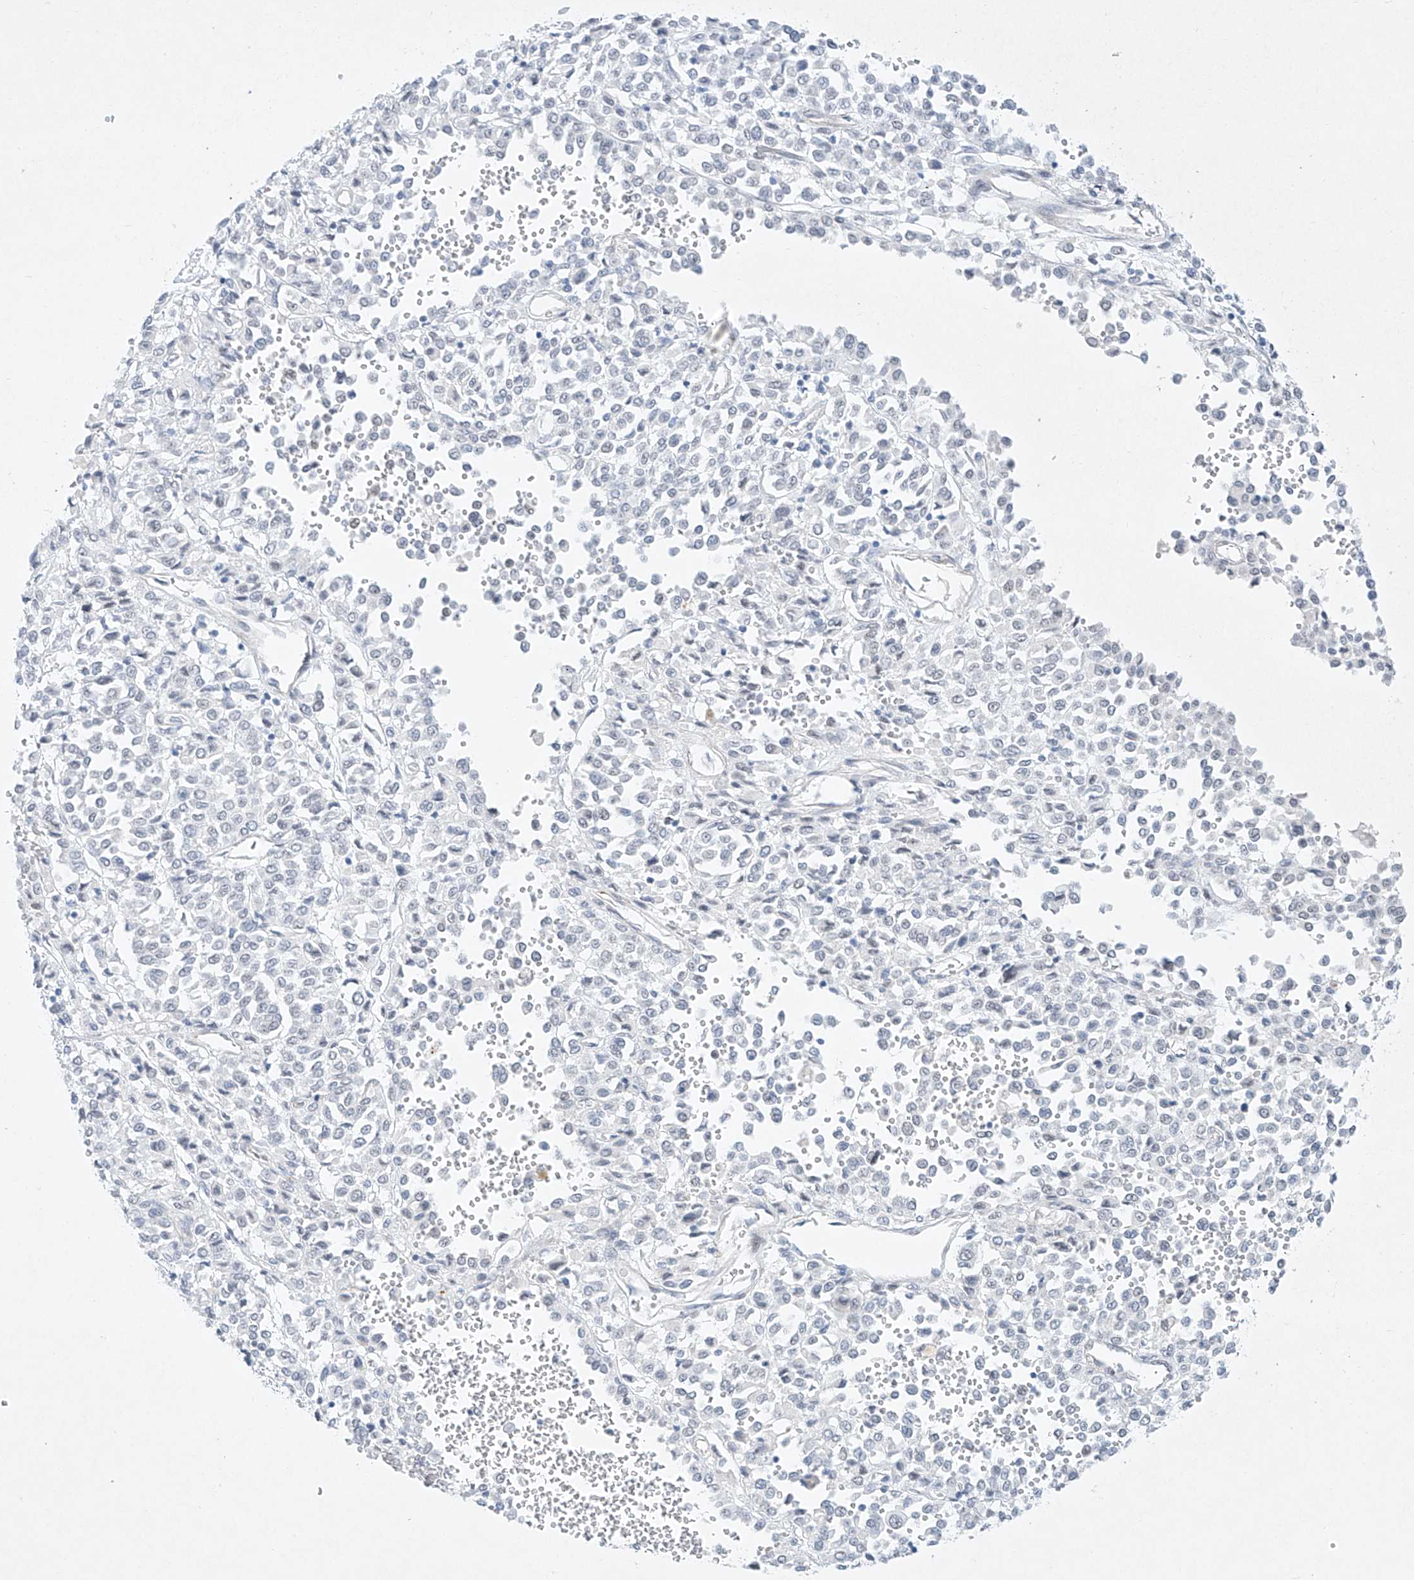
{"staining": {"intensity": "negative", "quantity": "none", "location": "none"}, "tissue": "melanoma", "cell_type": "Tumor cells", "image_type": "cancer", "snomed": [{"axis": "morphology", "description": "Malignant melanoma, Metastatic site"}, {"axis": "topography", "description": "Pancreas"}], "caption": "High magnification brightfield microscopy of malignant melanoma (metastatic site) stained with DAB (brown) and counterstained with hematoxylin (blue): tumor cells show no significant expression.", "gene": "REEP2", "patient": {"sex": "female", "age": 30}}